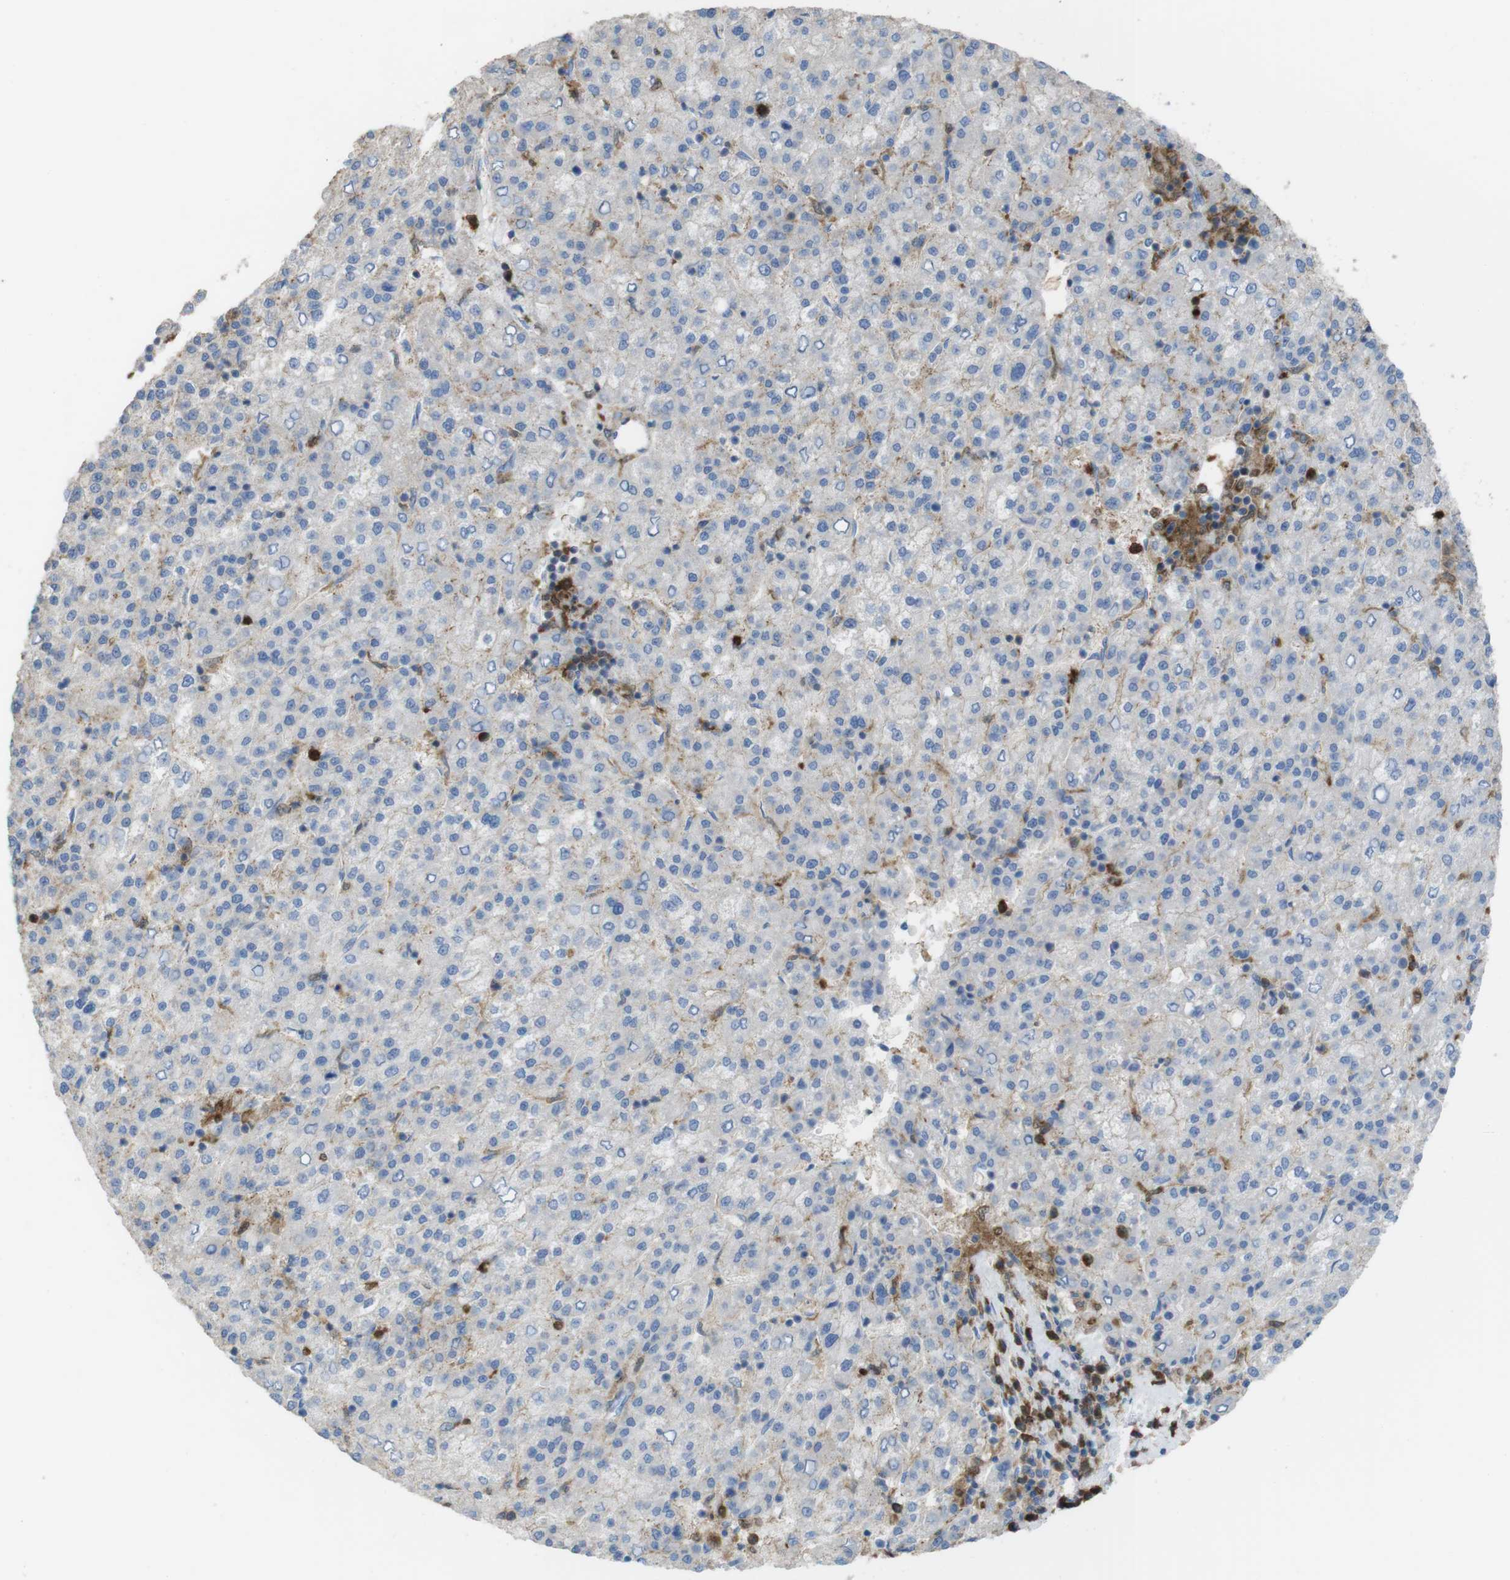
{"staining": {"intensity": "weak", "quantity": "25%-75%", "location": "cytoplasmic/membranous"}, "tissue": "liver cancer", "cell_type": "Tumor cells", "image_type": "cancer", "snomed": [{"axis": "morphology", "description": "Carcinoma, Hepatocellular, NOS"}, {"axis": "topography", "description": "Liver"}], "caption": "Immunohistochemistry image of human liver cancer (hepatocellular carcinoma) stained for a protein (brown), which reveals low levels of weak cytoplasmic/membranous positivity in approximately 25%-75% of tumor cells.", "gene": "PRKCD", "patient": {"sex": "female", "age": 58}}